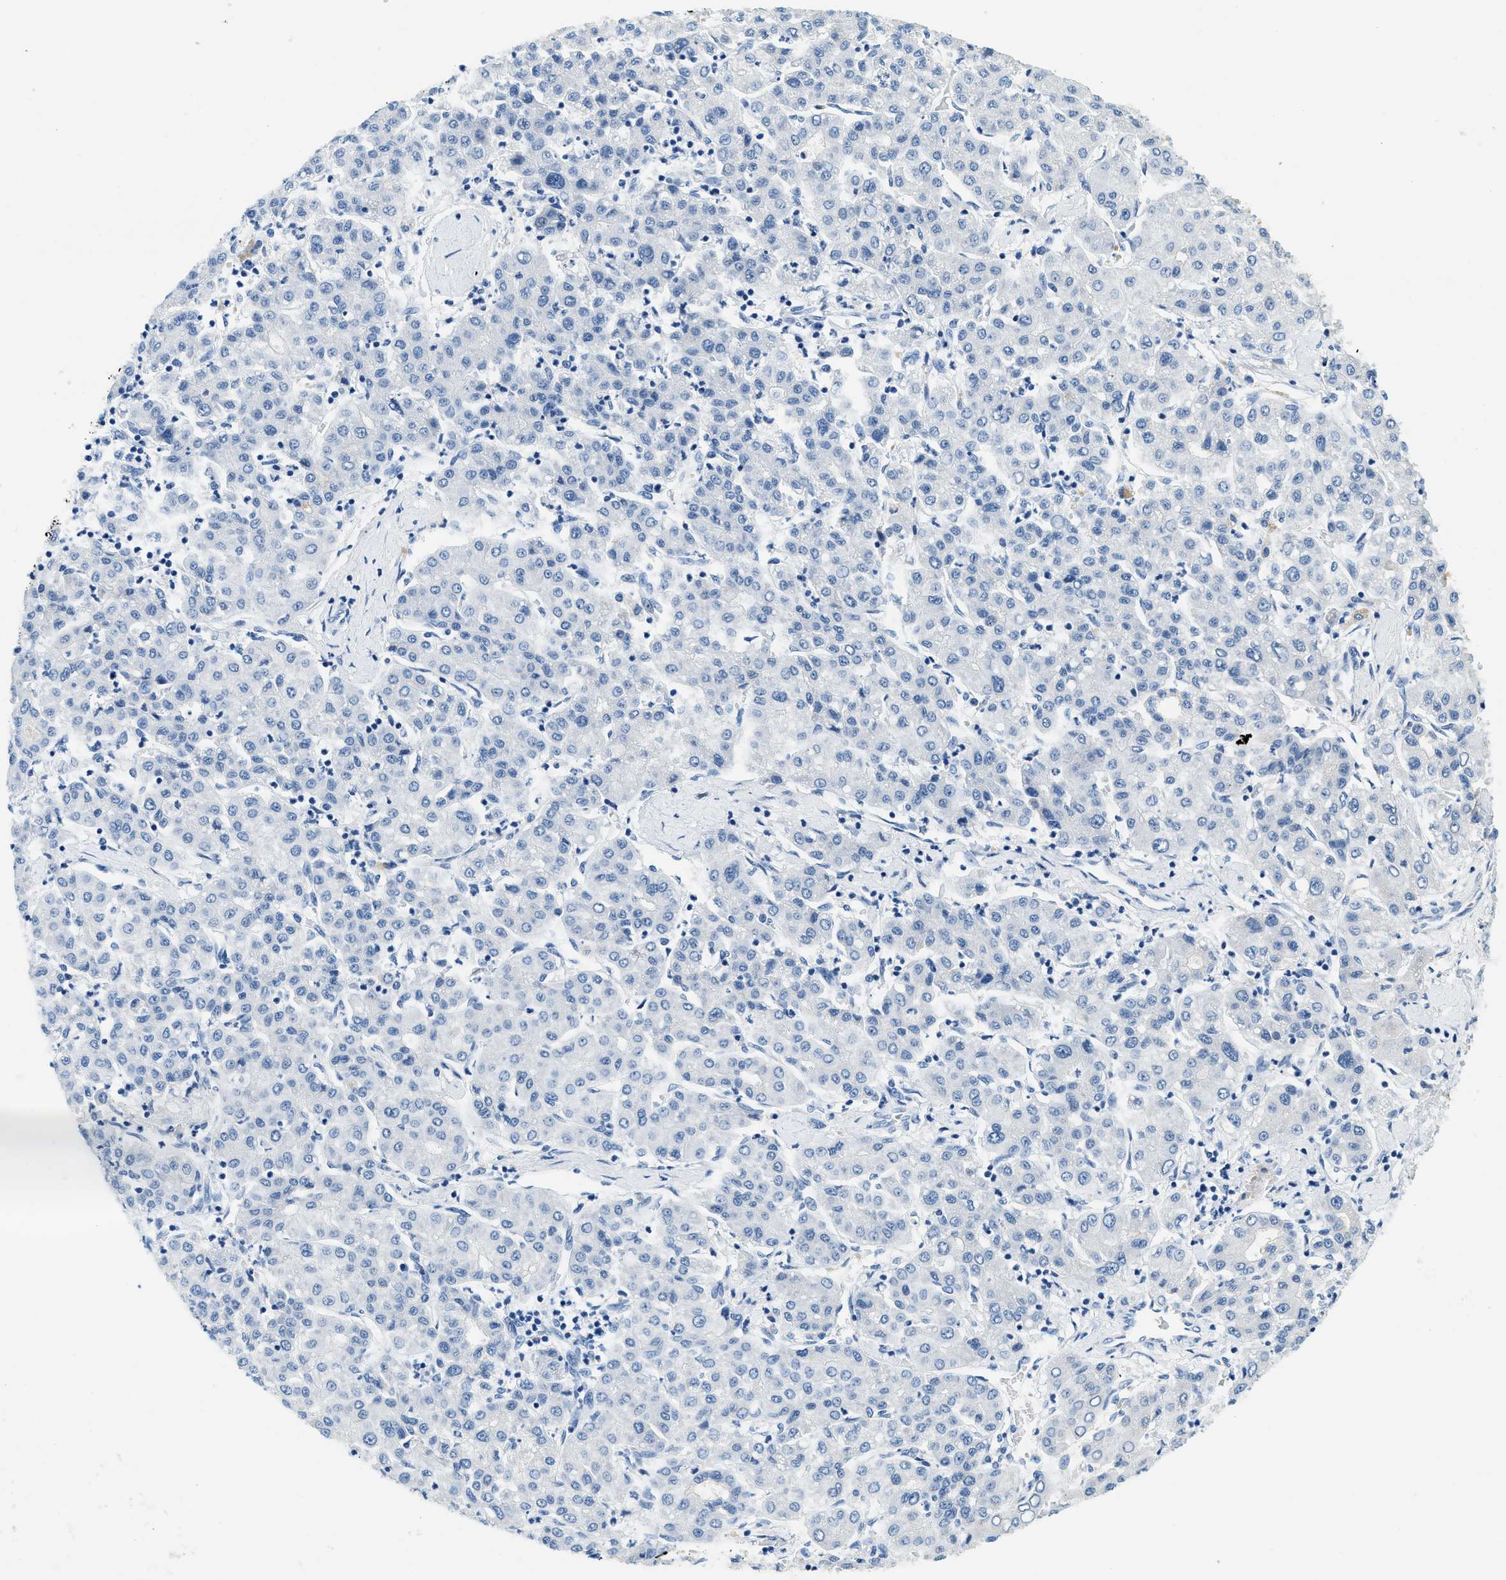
{"staining": {"intensity": "negative", "quantity": "none", "location": "none"}, "tissue": "liver cancer", "cell_type": "Tumor cells", "image_type": "cancer", "snomed": [{"axis": "morphology", "description": "Carcinoma, Hepatocellular, NOS"}, {"axis": "topography", "description": "Liver"}], "caption": "High power microscopy histopathology image of an IHC image of hepatocellular carcinoma (liver), revealing no significant expression in tumor cells. (IHC, brightfield microscopy, high magnification).", "gene": "STXBP2", "patient": {"sex": "male", "age": 65}}